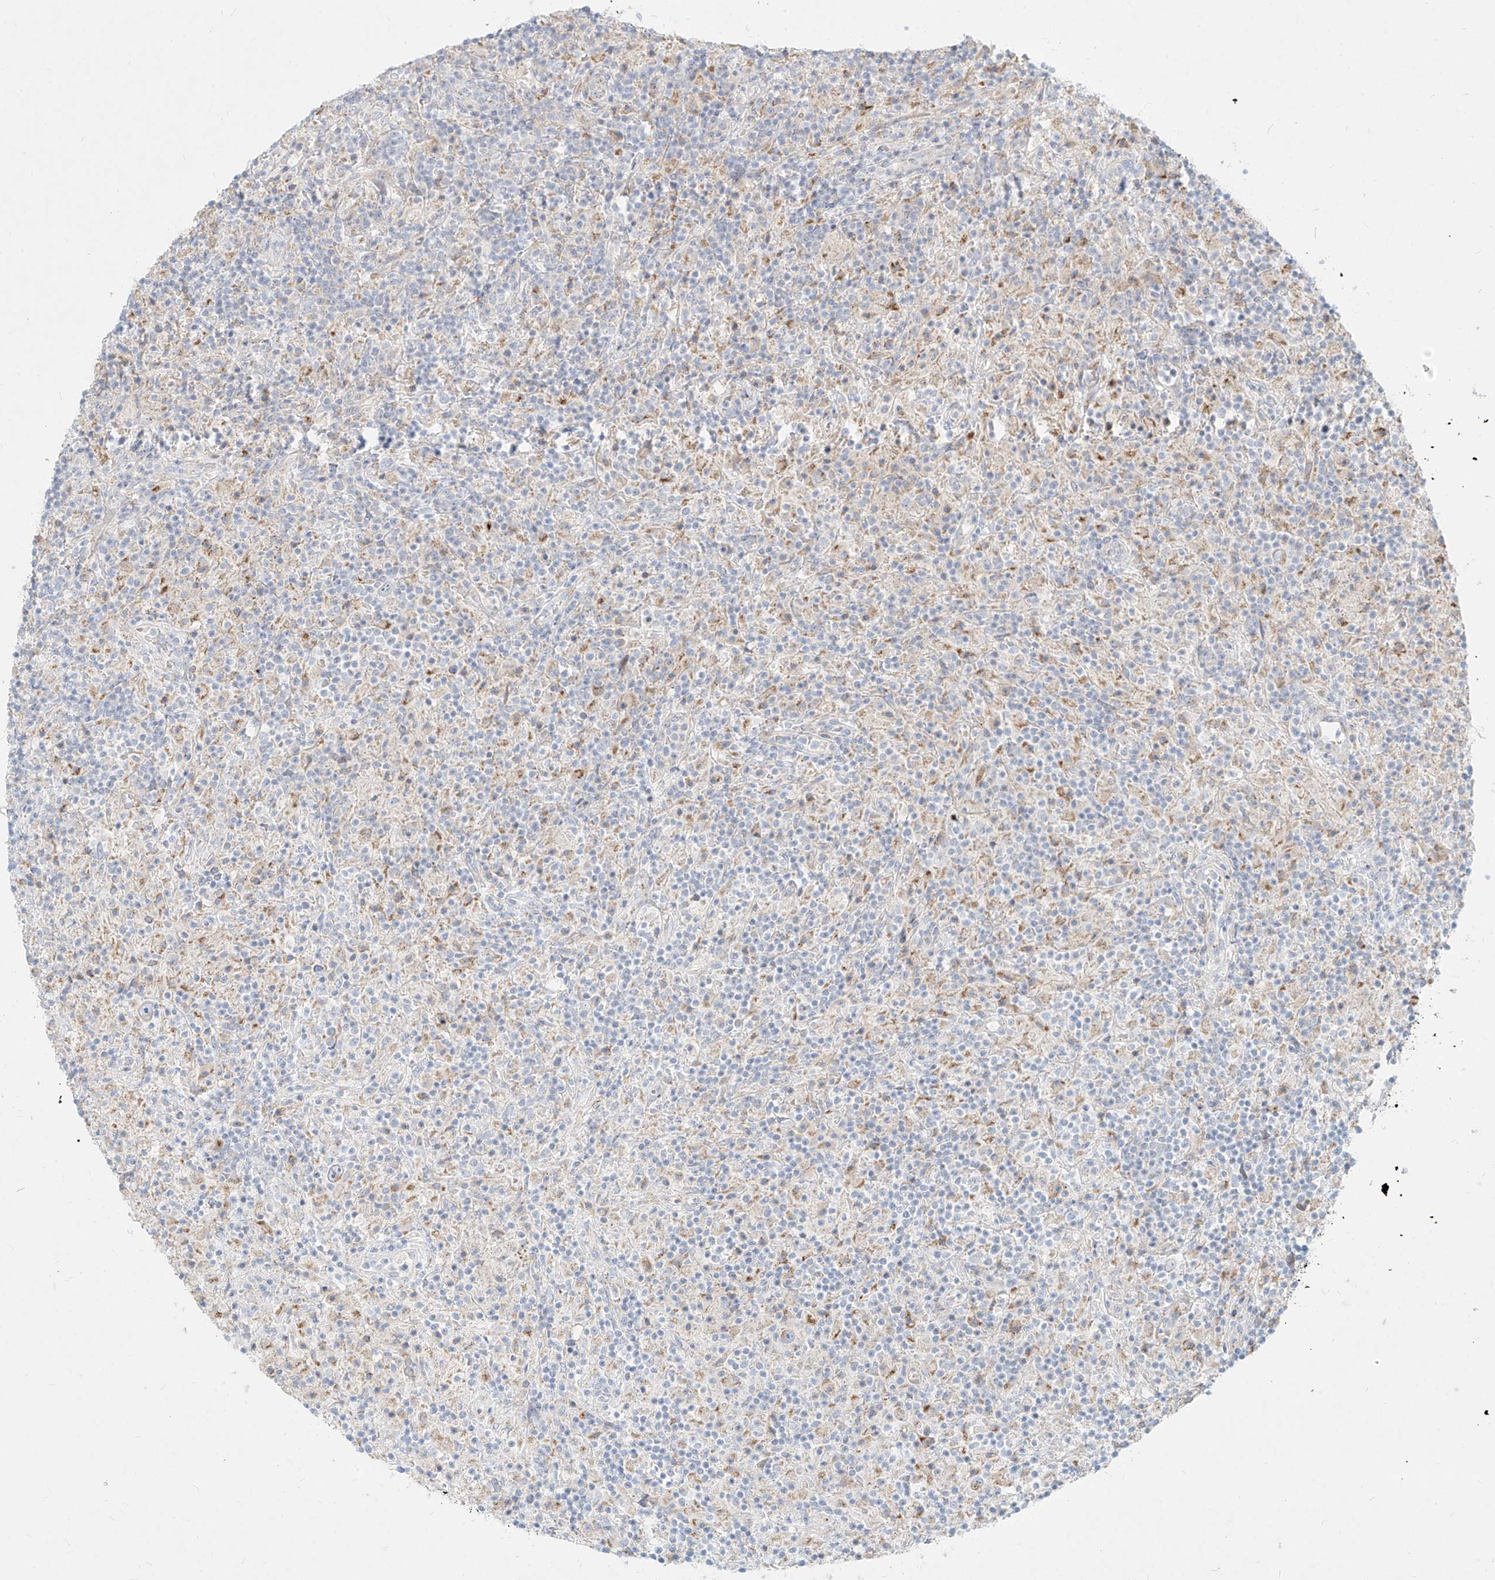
{"staining": {"intensity": "negative", "quantity": "none", "location": "none"}, "tissue": "lymphoma", "cell_type": "Tumor cells", "image_type": "cancer", "snomed": [{"axis": "morphology", "description": "Hodgkin's disease, NOS"}, {"axis": "topography", "description": "Lymph node"}], "caption": "Immunohistochemical staining of lymphoma displays no significant positivity in tumor cells.", "gene": "MTX2", "patient": {"sex": "male", "age": 70}}